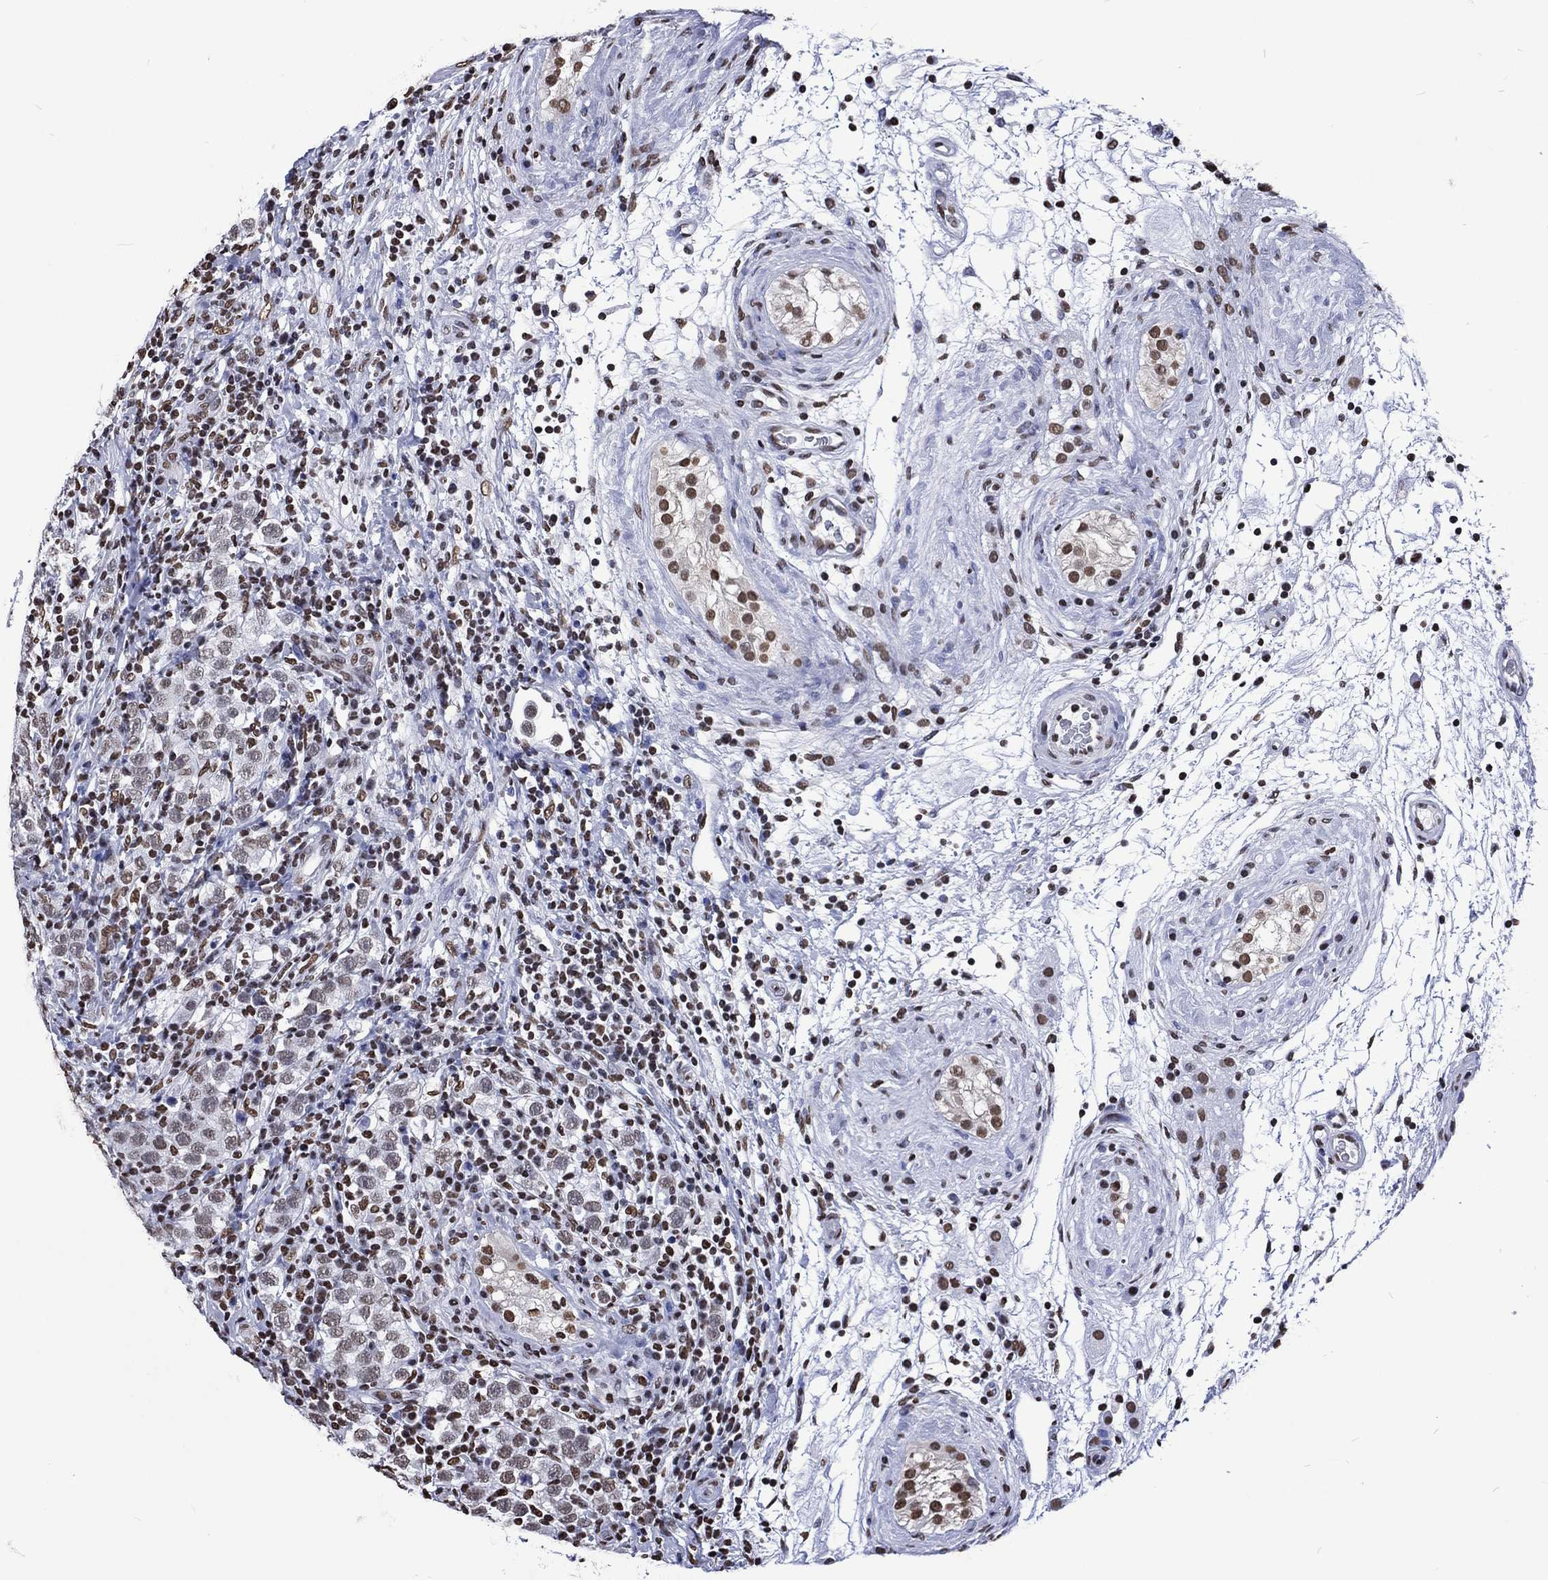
{"staining": {"intensity": "weak", "quantity": "25%-75%", "location": "nuclear"}, "tissue": "testis cancer", "cell_type": "Tumor cells", "image_type": "cancer", "snomed": [{"axis": "morphology", "description": "Seminoma, NOS"}, {"axis": "topography", "description": "Testis"}], "caption": "This is an image of IHC staining of testis cancer (seminoma), which shows weak positivity in the nuclear of tumor cells.", "gene": "RETREG2", "patient": {"sex": "male", "age": 34}}